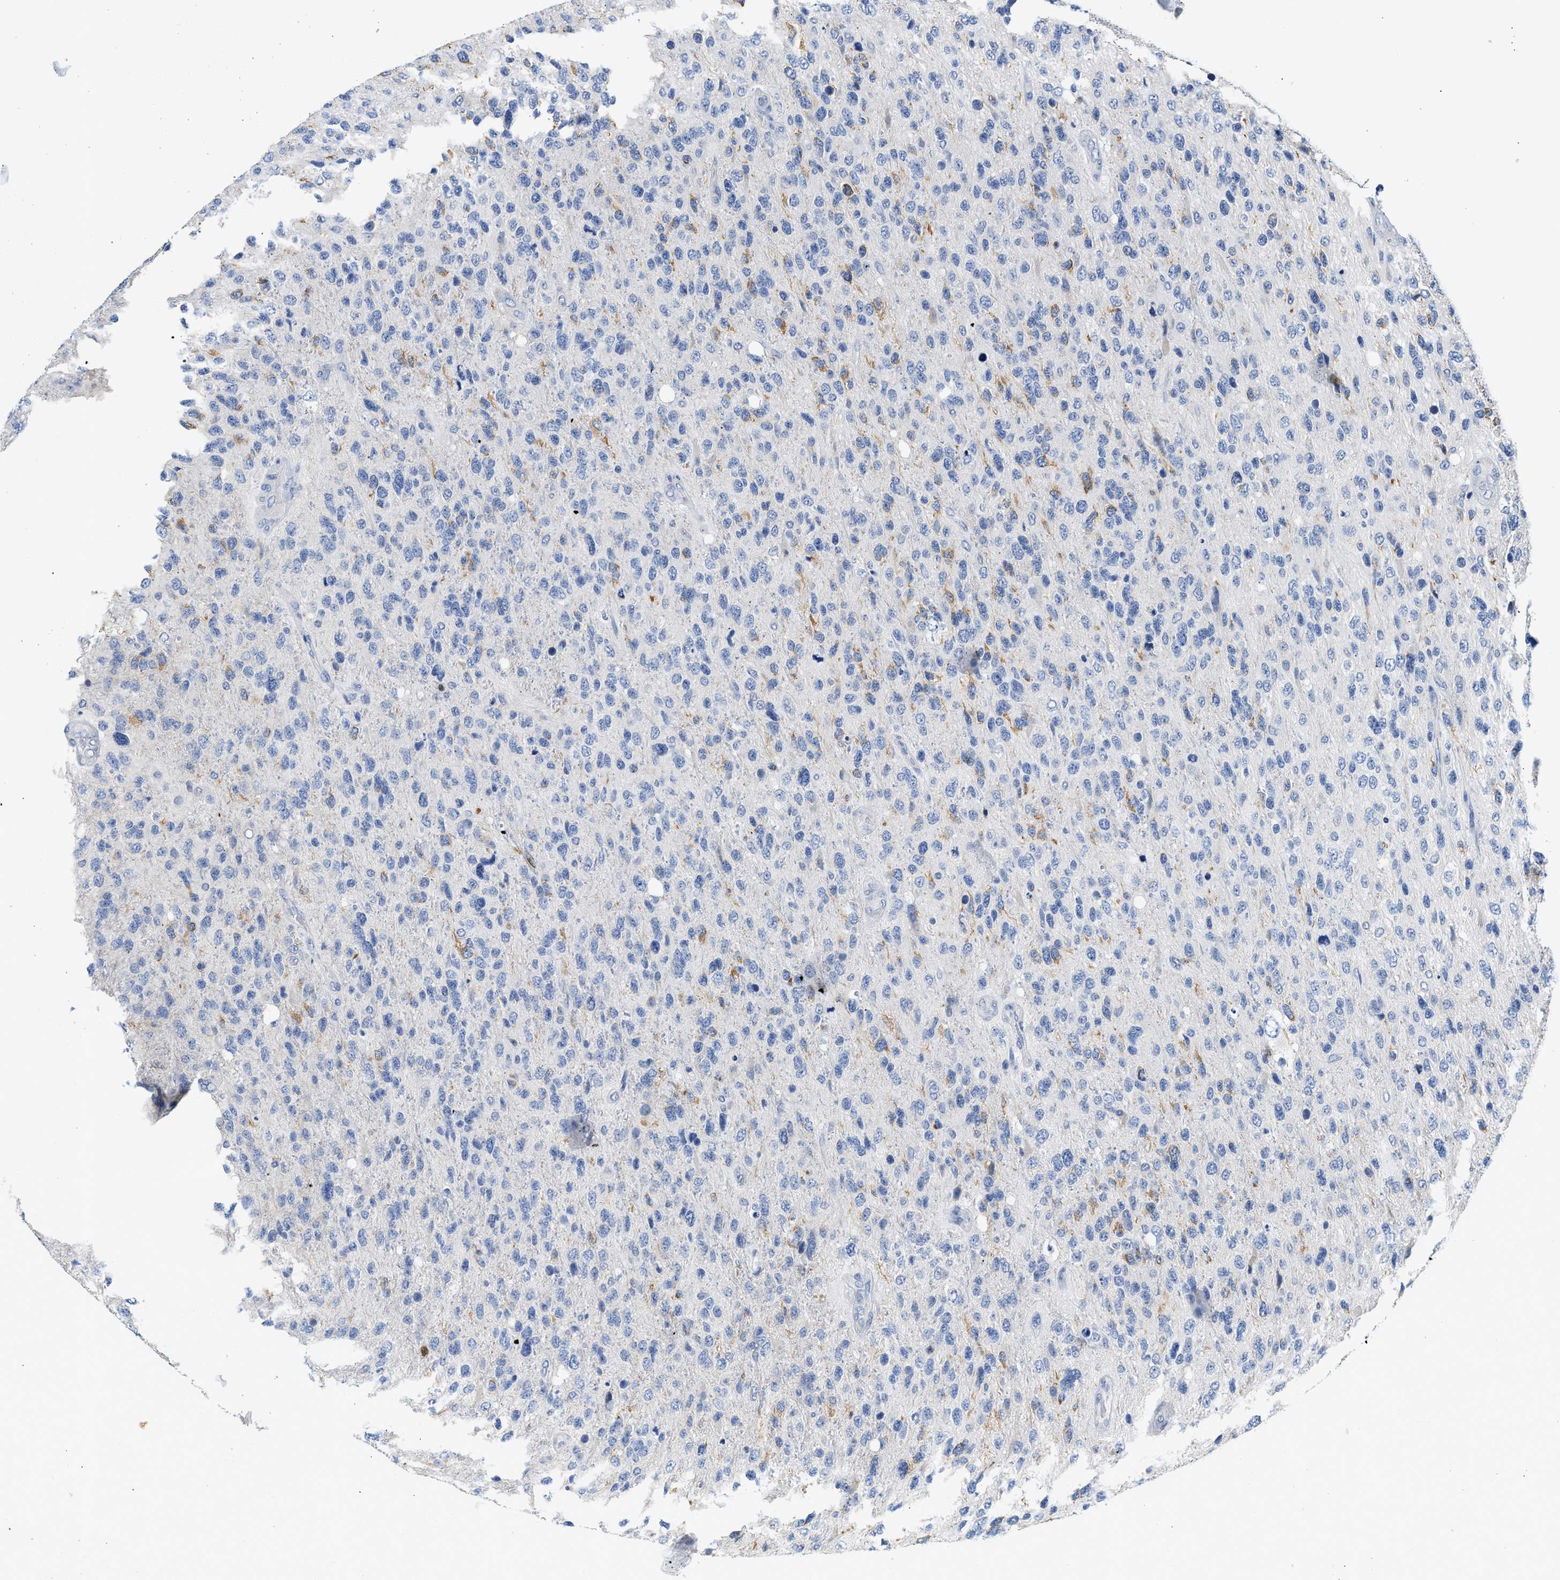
{"staining": {"intensity": "moderate", "quantity": "<25%", "location": "cytoplasmic/membranous"}, "tissue": "glioma", "cell_type": "Tumor cells", "image_type": "cancer", "snomed": [{"axis": "morphology", "description": "Glioma, malignant, High grade"}, {"axis": "topography", "description": "Brain"}], "caption": "Immunohistochemistry (IHC) of glioma displays low levels of moderate cytoplasmic/membranous positivity in about <25% of tumor cells.", "gene": "SLIT2", "patient": {"sex": "female", "age": 58}}